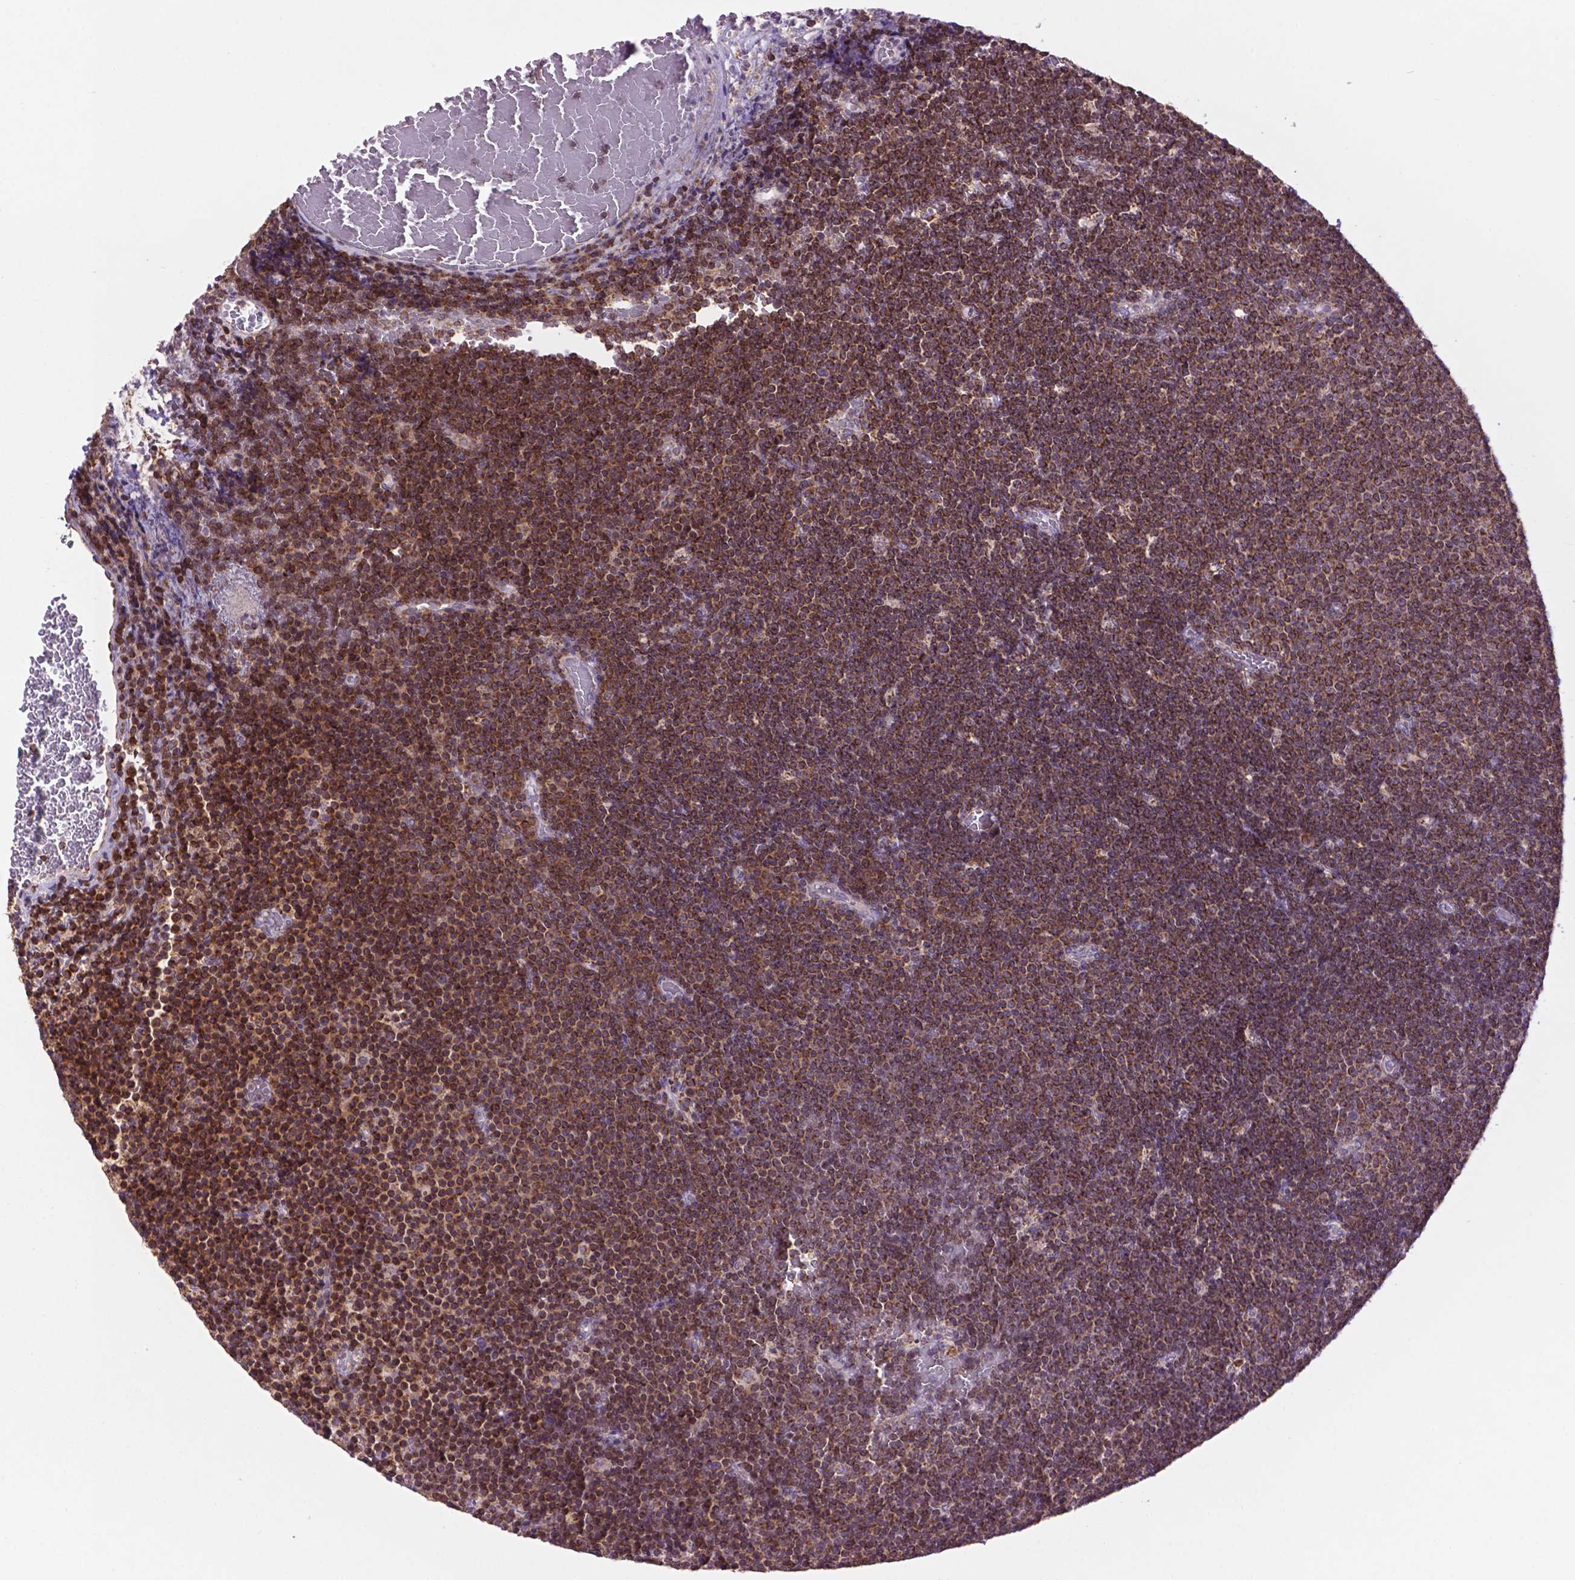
{"staining": {"intensity": "moderate", "quantity": ">75%", "location": "cytoplasmic/membranous"}, "tissue": "lymphoma", "cell_type": "Tumor cells", "image_type": "cancer", "snomed": [{"axis": "morphology", "description": "Malignant lymphoma, non-Hodgkin's type, Low grade"}, {"axis": "topography", "description": "Brain"}], "caption": "Low-grade malignant lymphoma, non-Hodgkin's type stained with a brown dye exhibits moderate cytoplasmic/membranous positive staining in about >75% of tumor cells.", "gene": "PYCR3", "patient": {"sex": "female", "age": 66}}